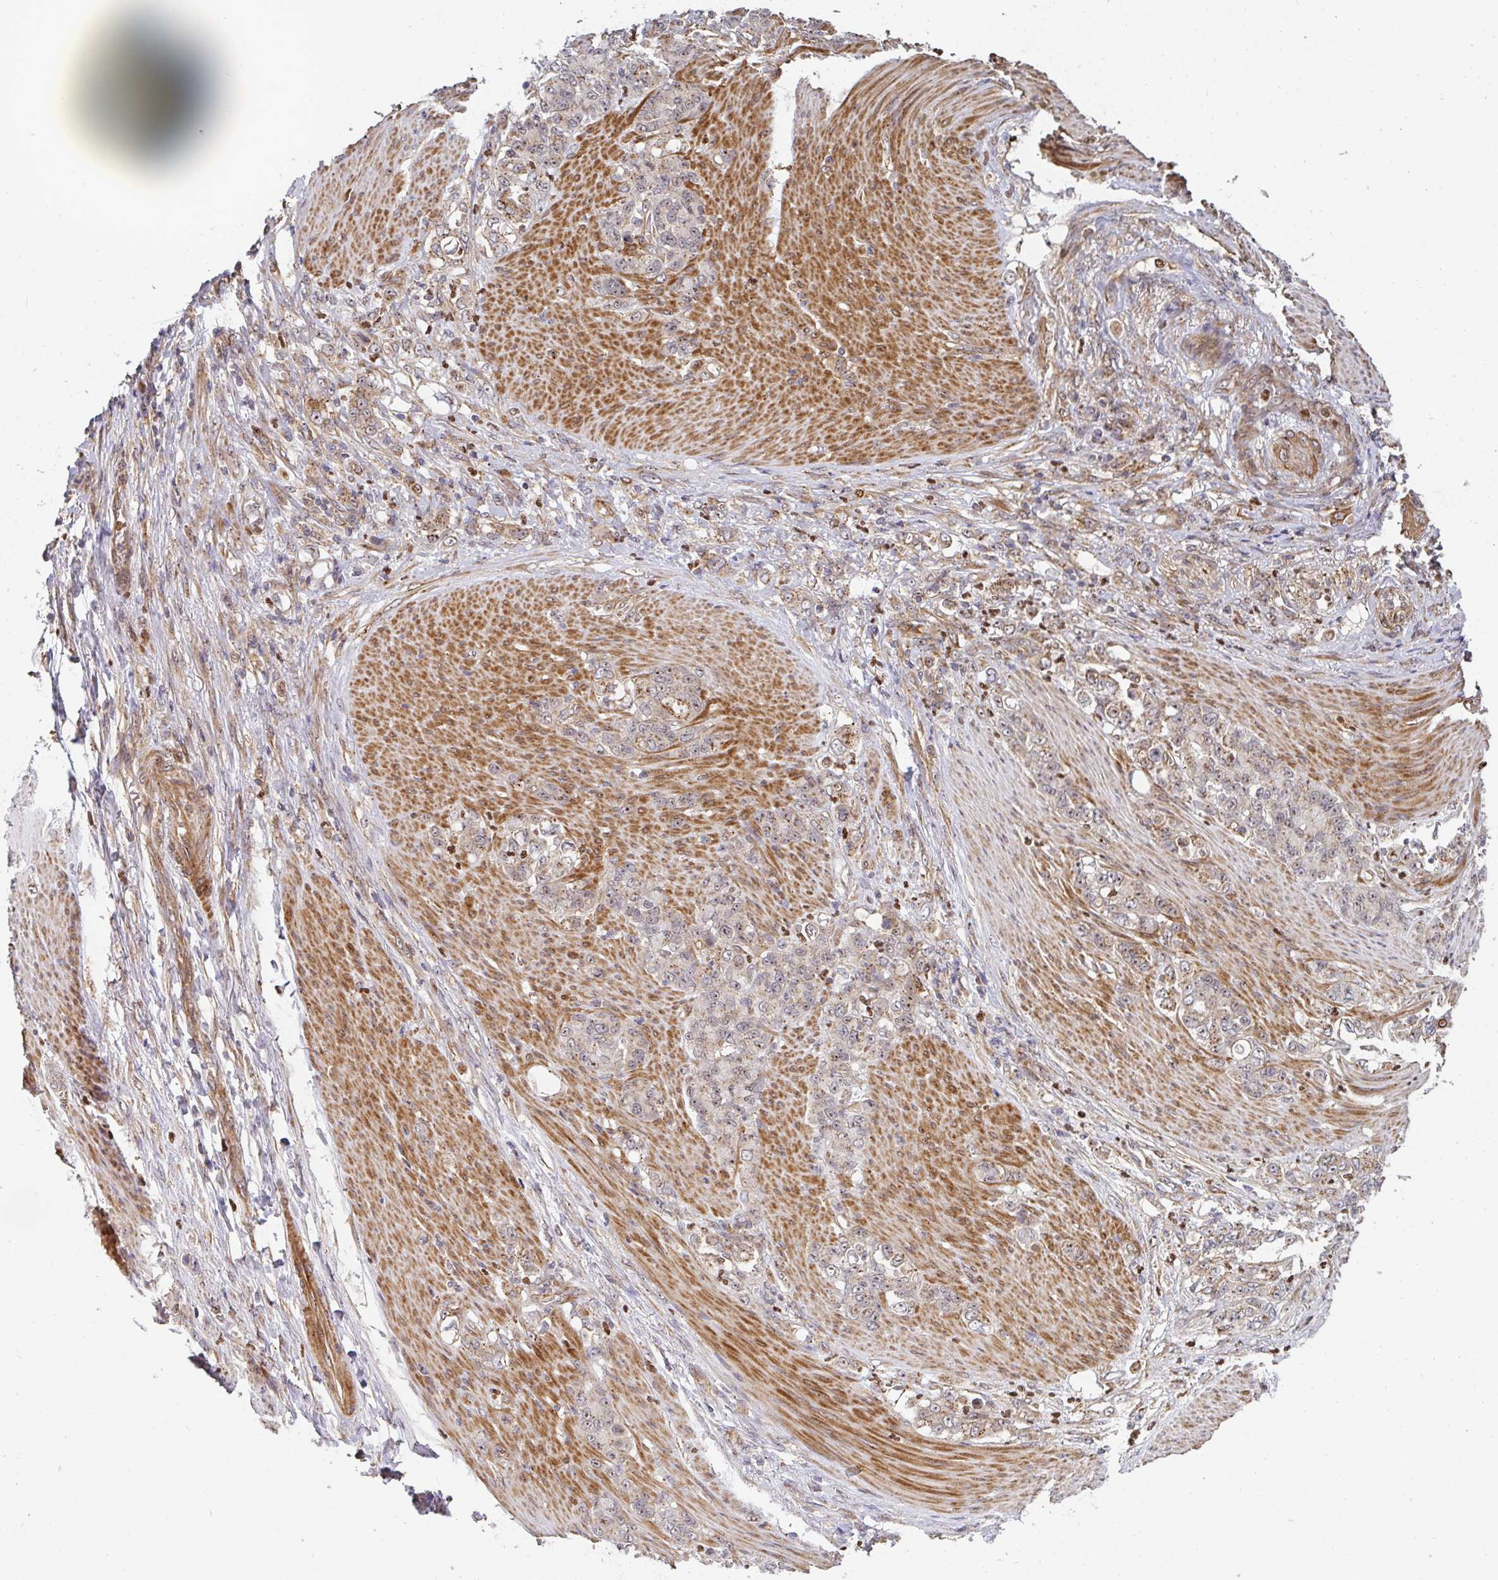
{"staining": {"intensity": "weak", "quantity": "25%-75%", "location": "cytoplasmic/membranous,nuclear"}, "tissue": "stomach cancer", "cell_type": "Tumor cells", "image_type": "cancer", "snomed": [{"axis": "morphology", "description": "Adenocarcinoma, NOS"}, {"axis": "topography", "description": "Stomach"}], "caption": "This is a histology image of IHC staining of adenocarcinoma (stomach), which shows weak expression in the cytoplasmic/membranous and nuclear of tumor cells.", "gene": "SIMC1", "patient": {"sex": "female", "age": 79}}